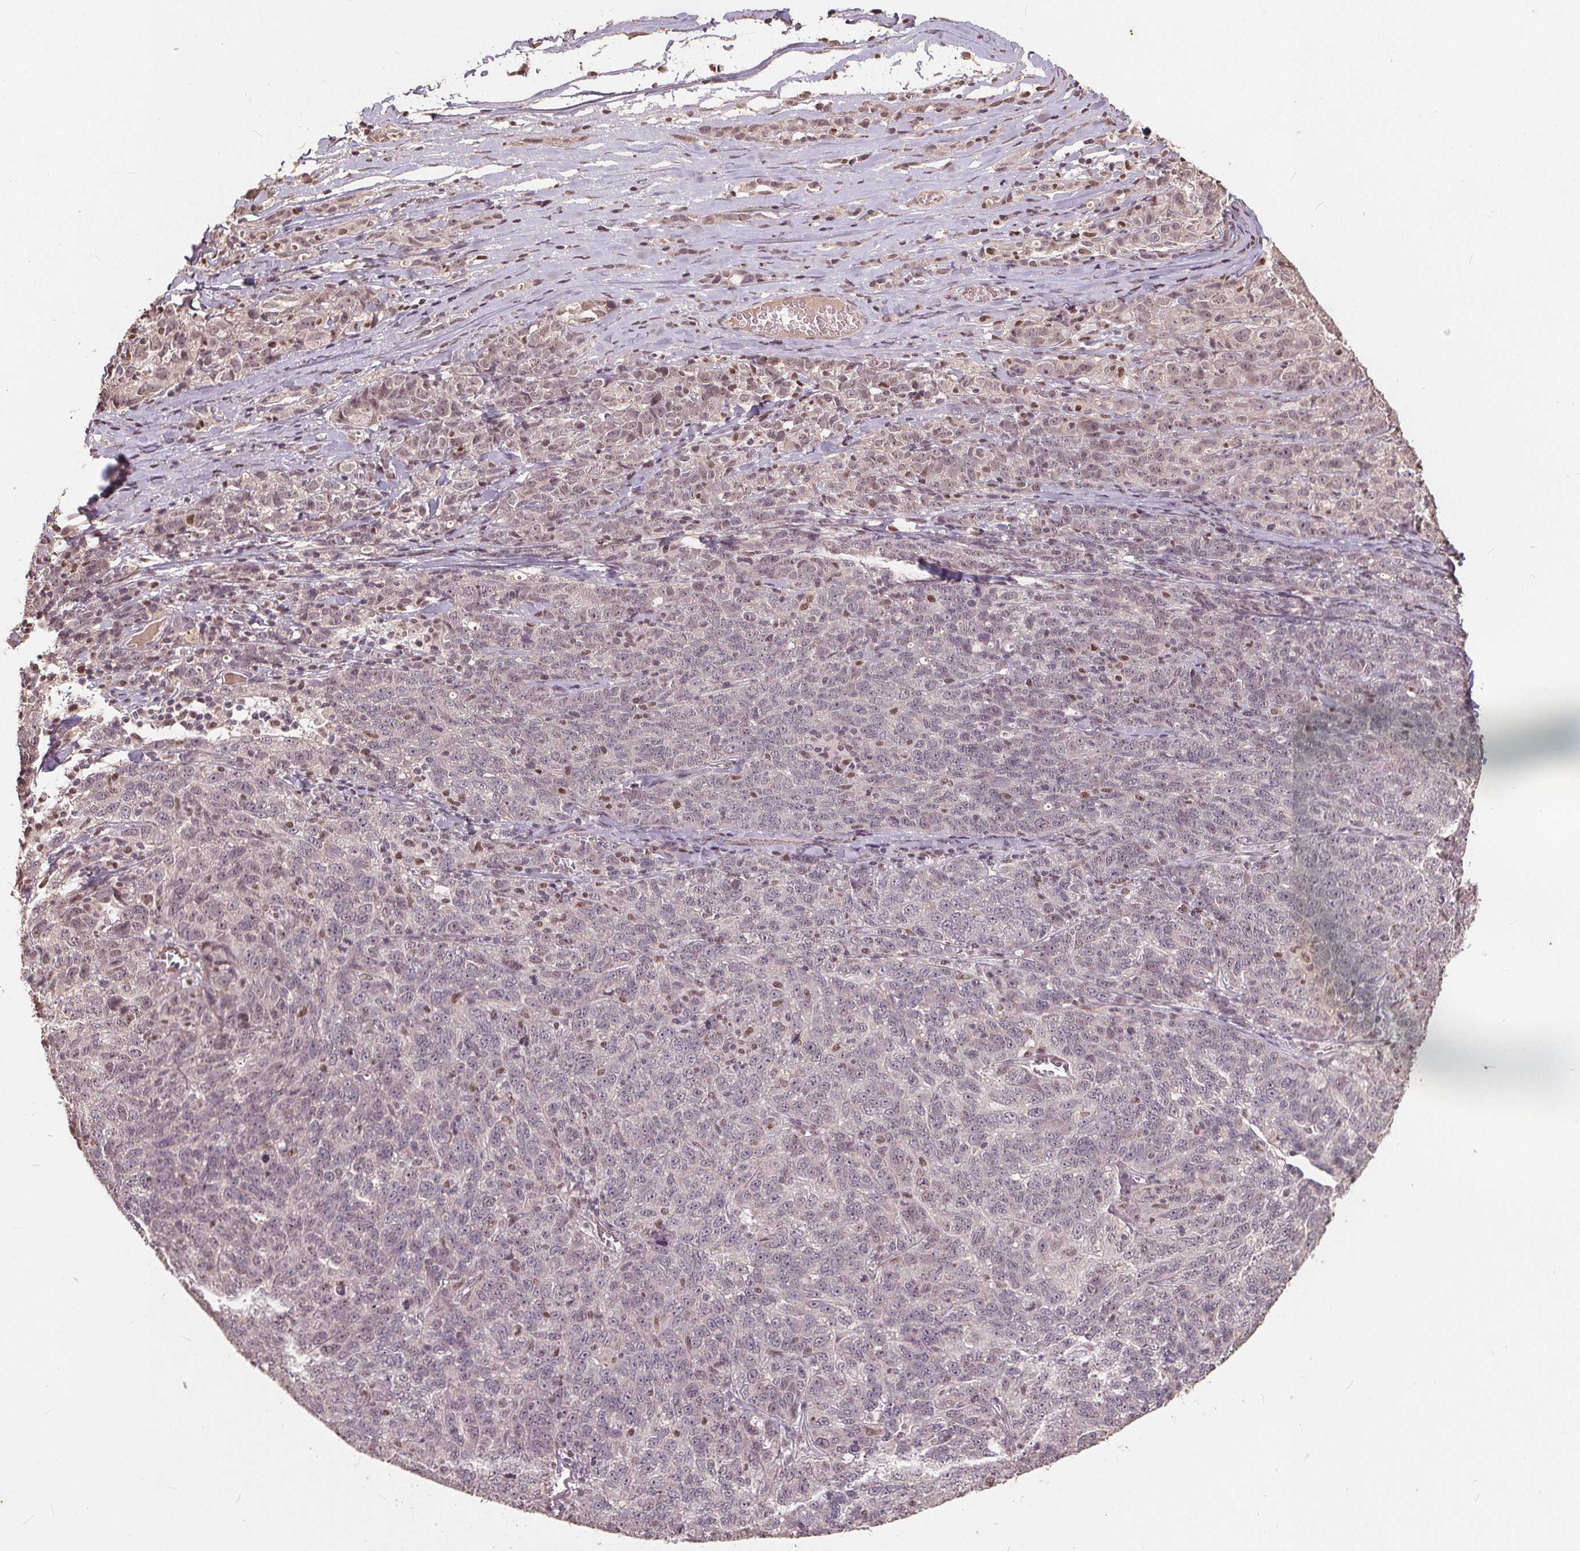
{"staining": {"intensity": "weak", "quantity": "<25%", "location": "nuclear"}, "tissue": "ovarian cancer", "cell_type": "Tumor cells", "image_type": "cancer", "snomed": [{"axis": "morphology", "description": "Cystadenocarcinoma, serous, NOS"}, {"axis": "topography", "description": "Ovary"}], "caption": "IHC micrograph of neoplastic tissue: ovarian cancer stained with DAB (3,3'-diaminobenzidine) exhibits no significant protein staining in tumor cells. (DAB (3,3'-diaminobenzidine) immunohistochemistry visualized using brightfield microscopy, high magnification).", "gene": "DNMT3B", "patient": {"sex": "female", "age": 71}}